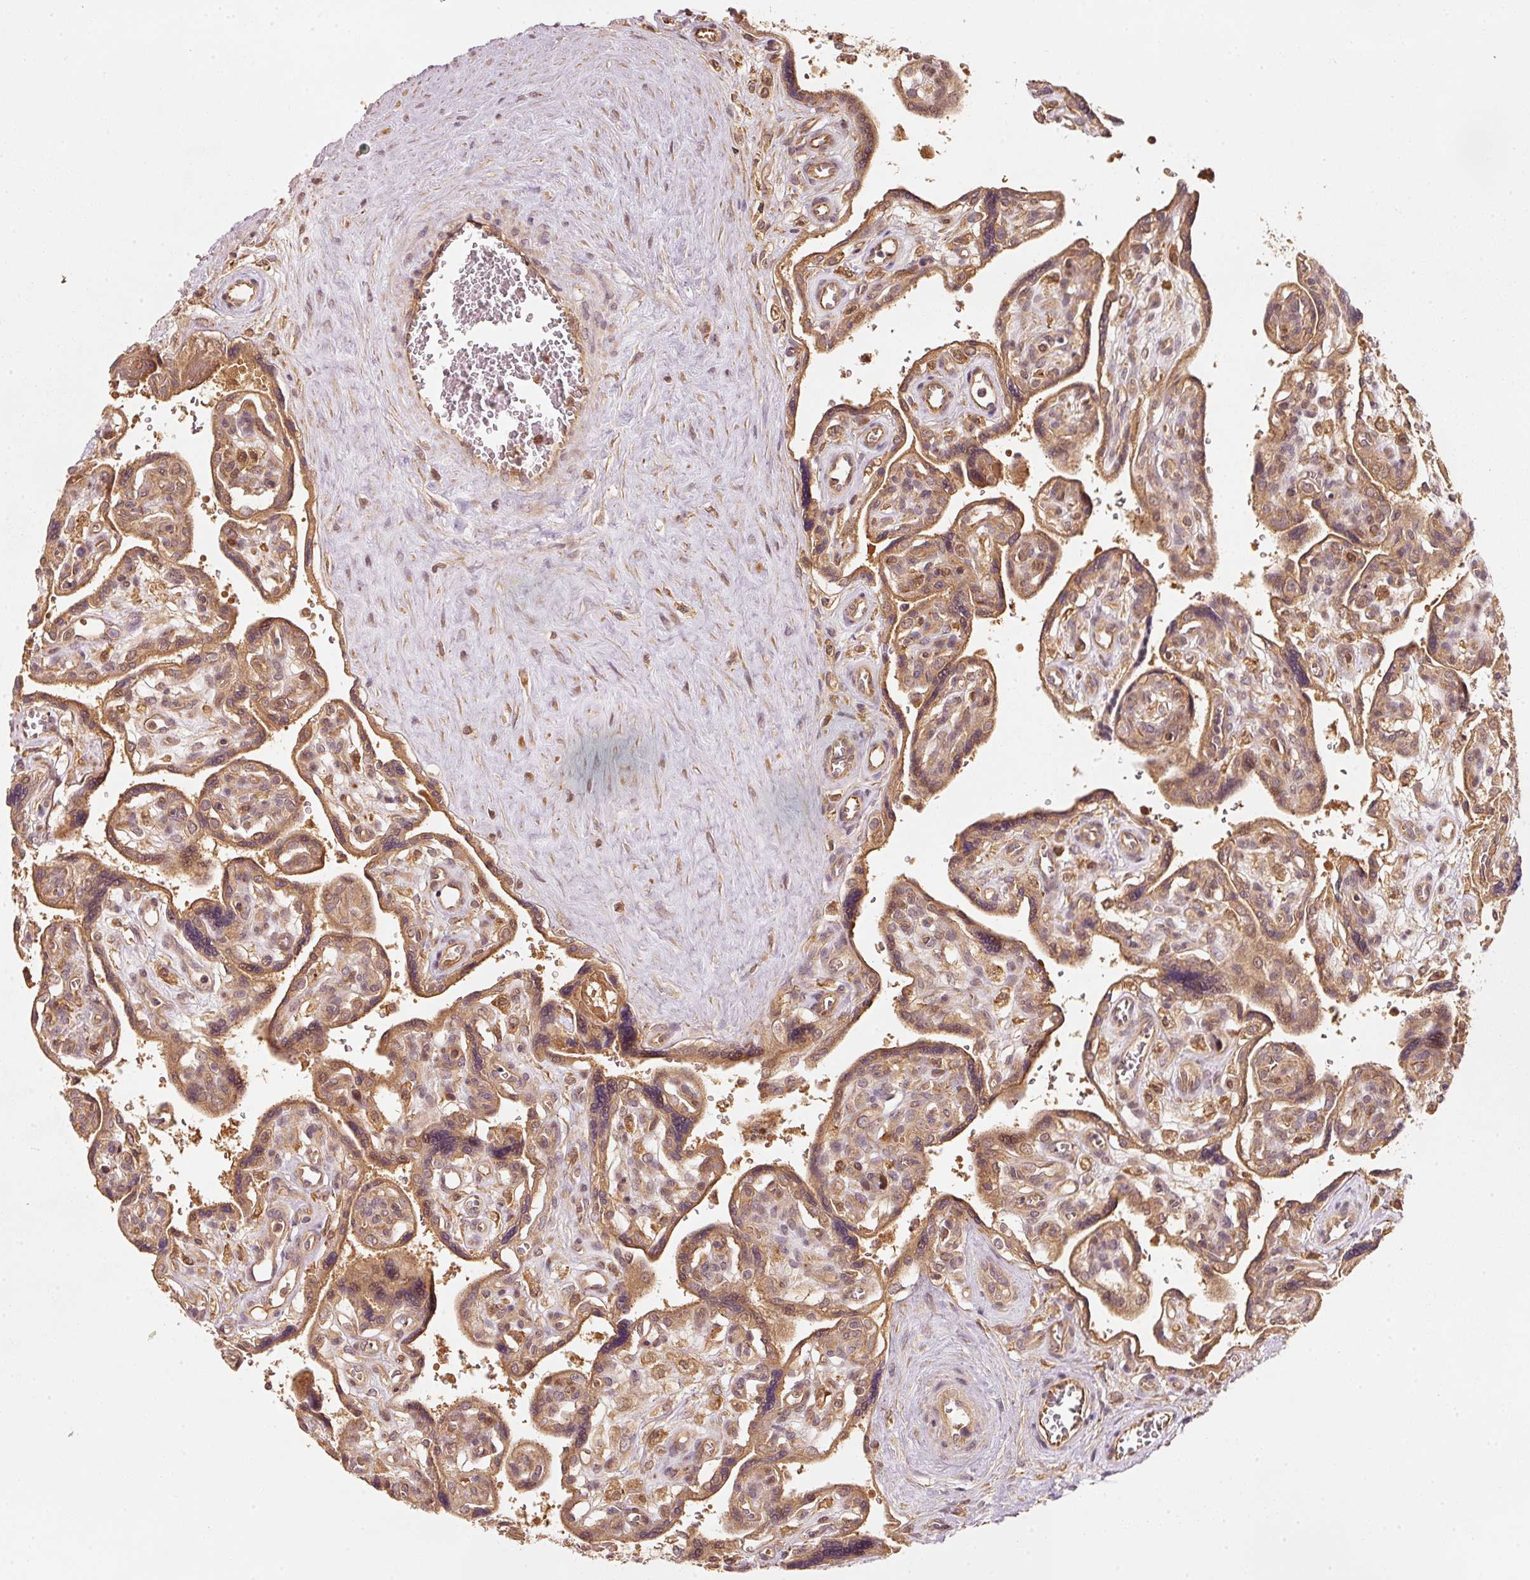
{"staining": {"intensity": "strong", "quantity": ">75%", "location": "cytoplasmic/membranous"}, "tissue": "placenta", "cell_type": "Decidual cells", "image_type": "normal", "snomed": [{"axis": "morphology", "description": "Normal tissue, NOS"}, {"axis": "topography", "description": "Placenta"}], "caption": "A photomicrograph of human placenta stained for a protein reveals strong cytoplasmic/membranous brown staining in decidual cells. Using DAB (3,3'-diaminobenzidine) (brown) and hematoxylin (blue) stains, captured at high magnification using brightfield microscopy.", "gene": "RRAS2", "patient": {"sex": "female", "age": 39}}